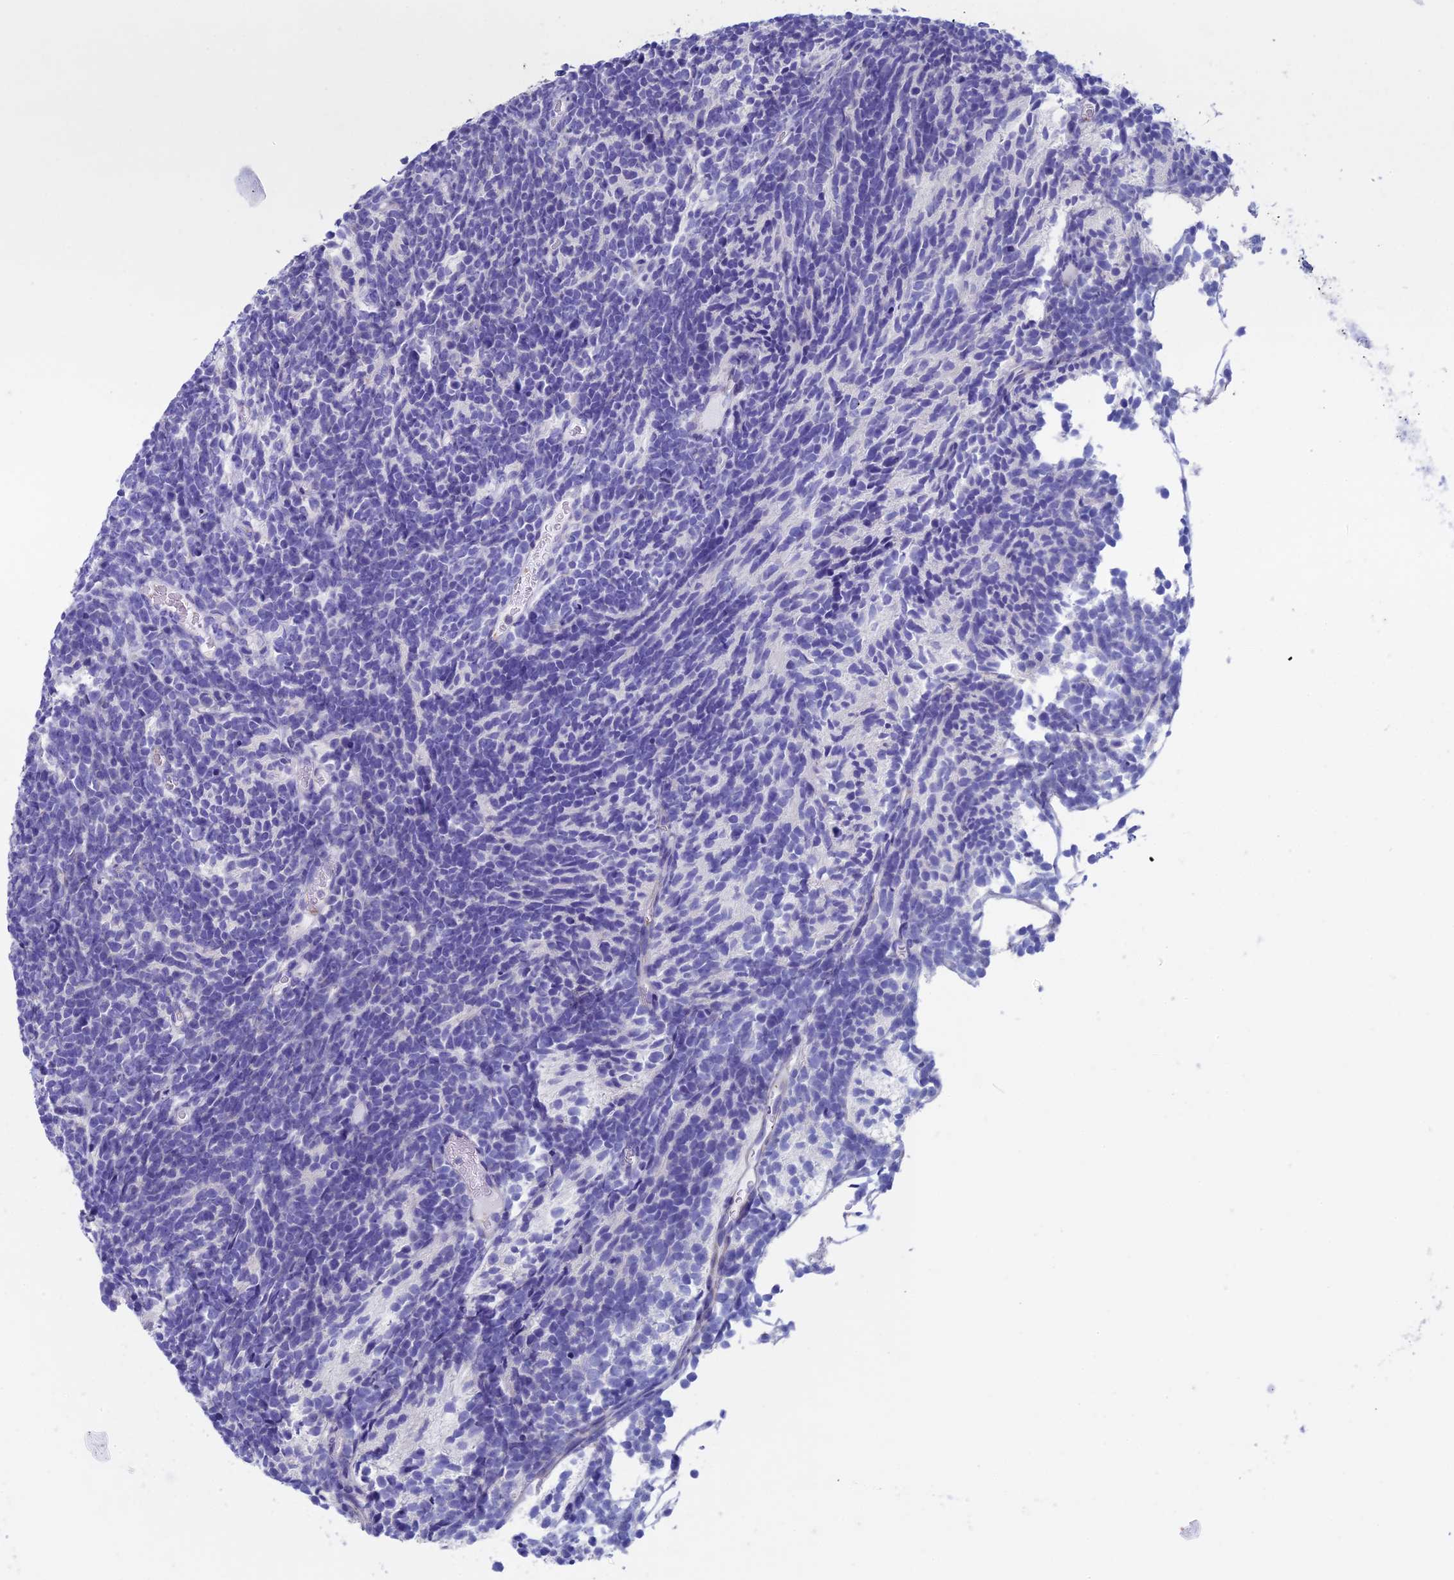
{"staining": {"intensity": "negative", "quantity": "none", "location": "none"}, "tissue": "glioma", "cell_type": "Tumor cells", "image_type": "cancer", "snomed": [{"axis": "morphology", "description": "Glioma, malignant, Low grade"}, {"axis": "topography", "description": "Brain"}], "caption": "Immunohistochemistry micrograph of glioma stained for a protein (brown), which demonstrates no staining in tumor cells.", "gene": "ADH7", "patient": {"sex": "female", "age": 1}}